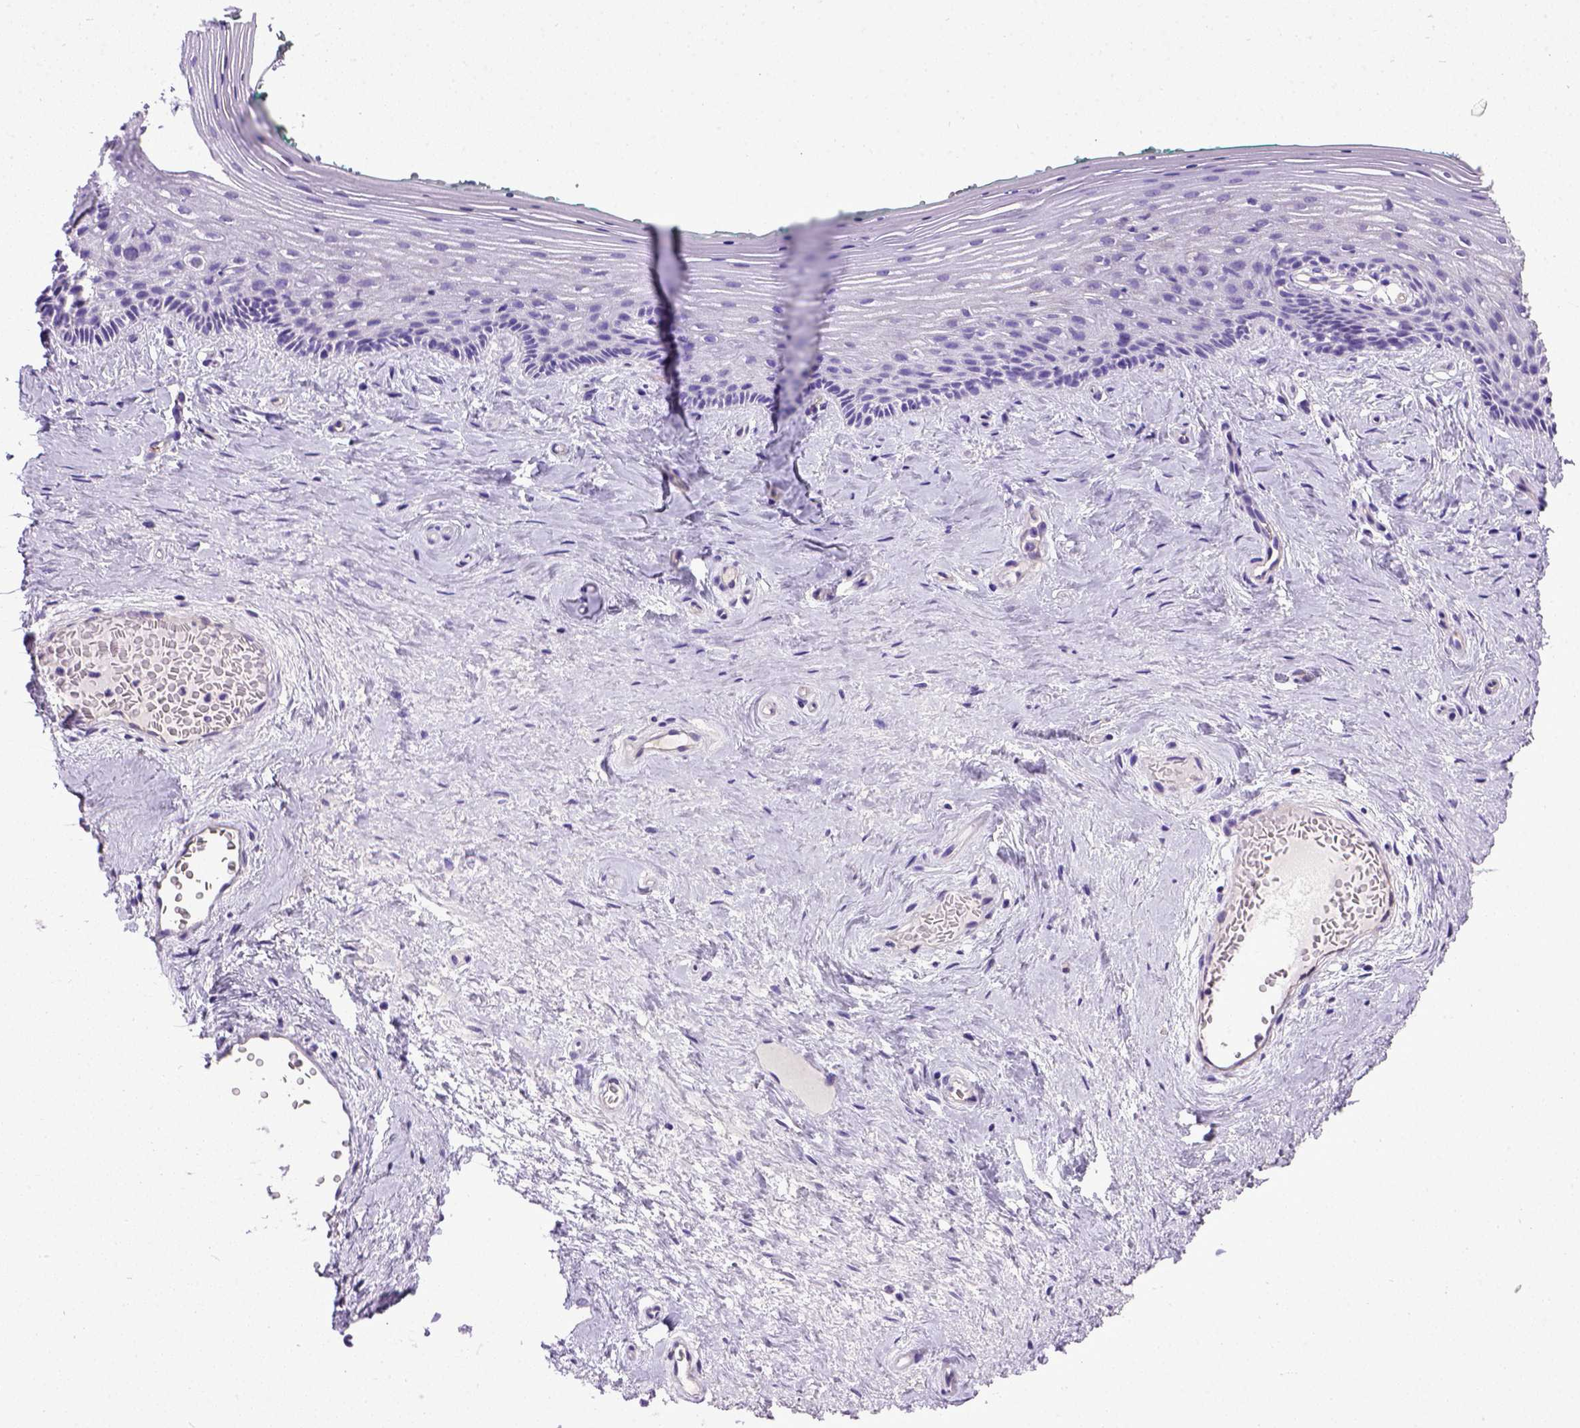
{"staining": {"intensity": "negative", "quantity": "none", "location": "none"}, "tissue": "vagina", "cell_type": "Squamous epithelial cells", "image_type": "normal", "snomed": [{"axis": "morphology", "description": "Normal tissue, NOS"}, {"axis": "topography", "description": "Vagina"}], "caption": "Photomicrograph shows no protein staining in squamous epithelial cells of normal vagina.", "gene": "ENG", "patient": {"sex": "female", "age": 45}}